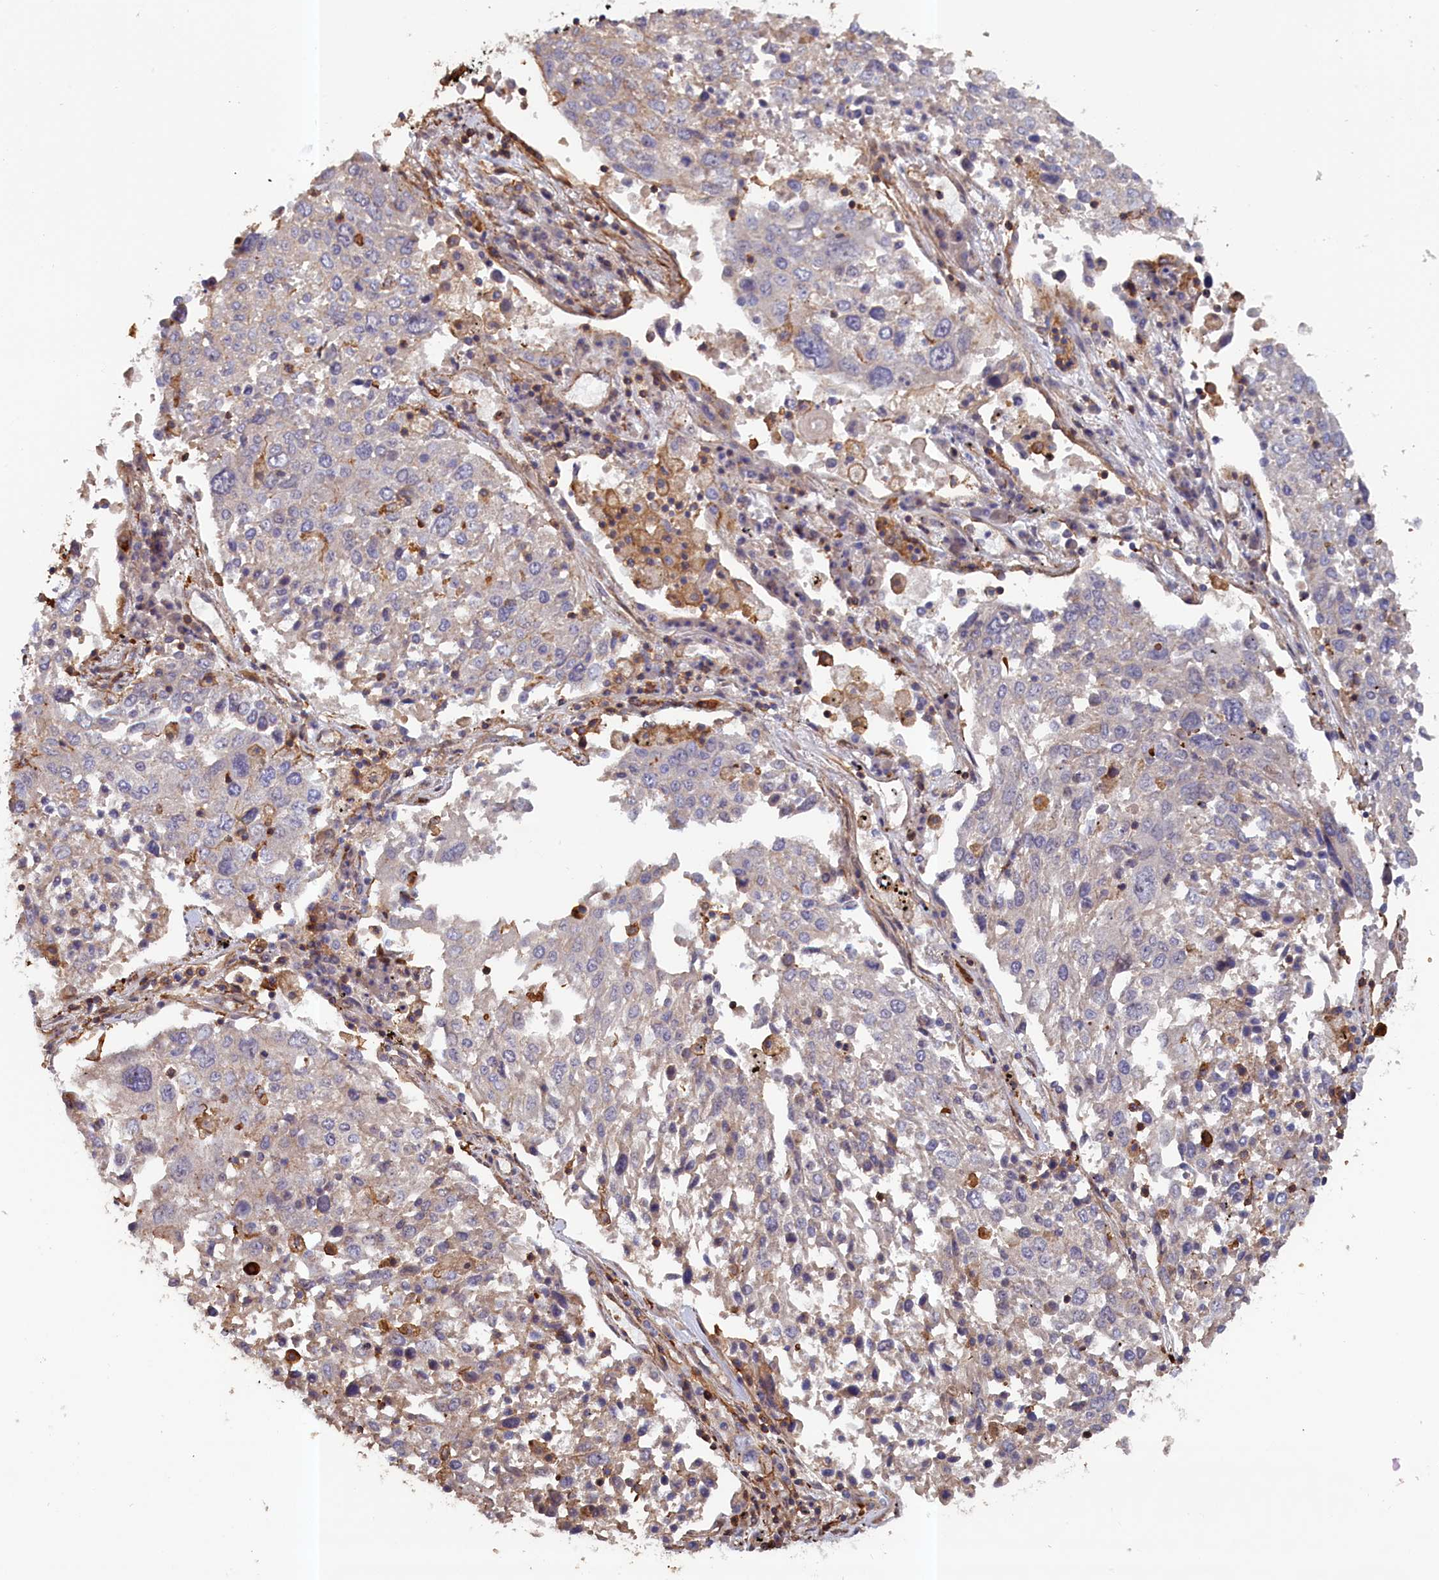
{"staining": {"intensity": "negative", "quantity": "none", "location": "none"}, "tissue": "lung cancer", "cell_type": "Tumor cells", "image_type": "cancer", "snomed": [{"axis": "morphology", "description": "Squamous cell carcinoma, NOS"}, {"axis": "topography", "description": "Lung"}], "caption": "A histopathology image of squamous cell carcinoma (lung) stained for a protein demonstrates no brown staining in tumor cells.", "gene": "ANKRD27", "patient": {"sex": "male", "age": 65}}